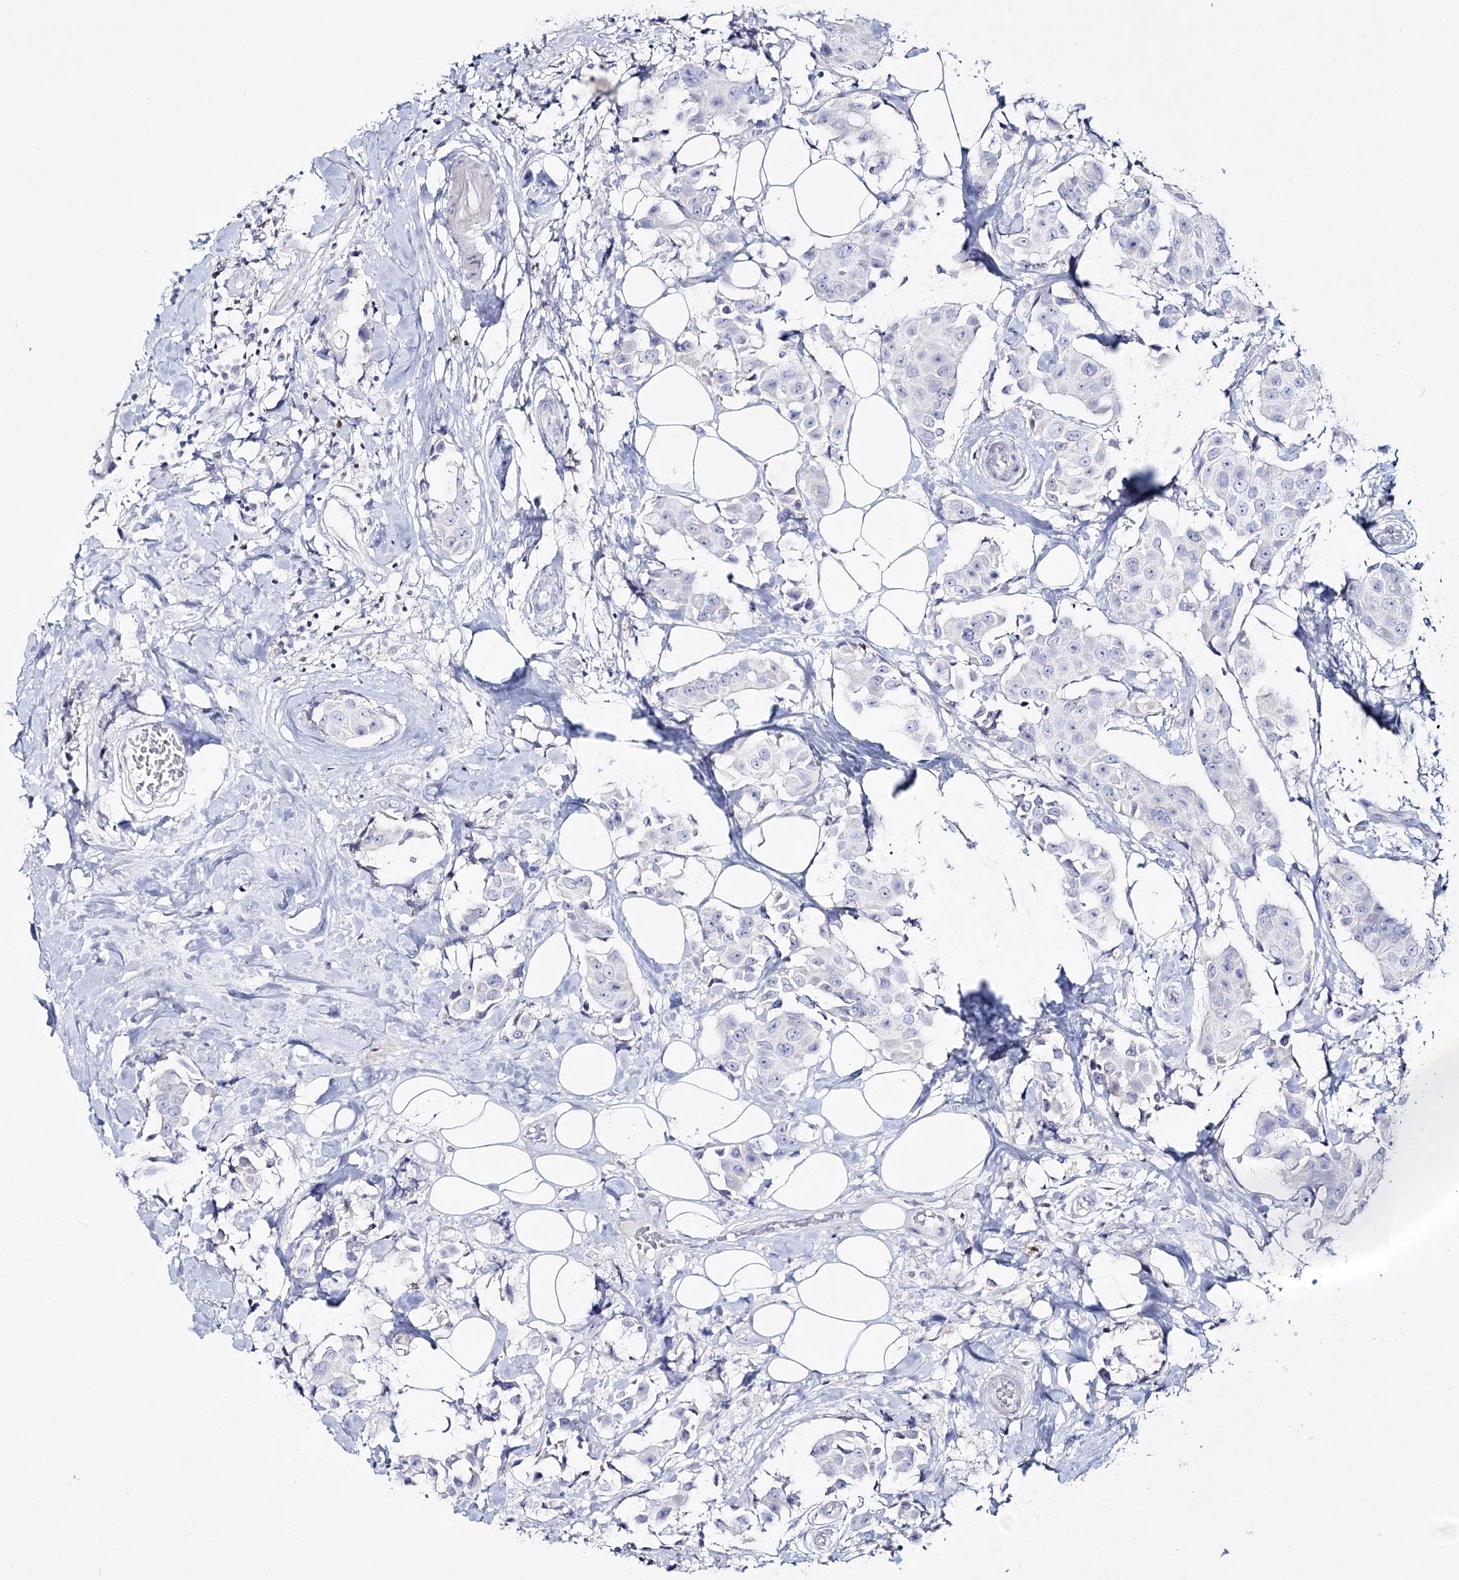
{"staining": {"intensity": "negative", "quantity": "none", "location": "none"}, "tissue": "breast cancer", "cell_type": "Tumor cells", "image_type": "cancer", "snomed": [{"axis": "morphology", "description": "Normal tissue, NOS"}, {"axis": "morphology", "description": "Duct carcinoma"}, {"axis": "topography", "description": "Breast"}], "caption": "Histopathology image shows no significant protein staining in tumor cells of breast cancer.", "gene": "WDSUB1", "patient": {"sex": "female", "age": 39}}